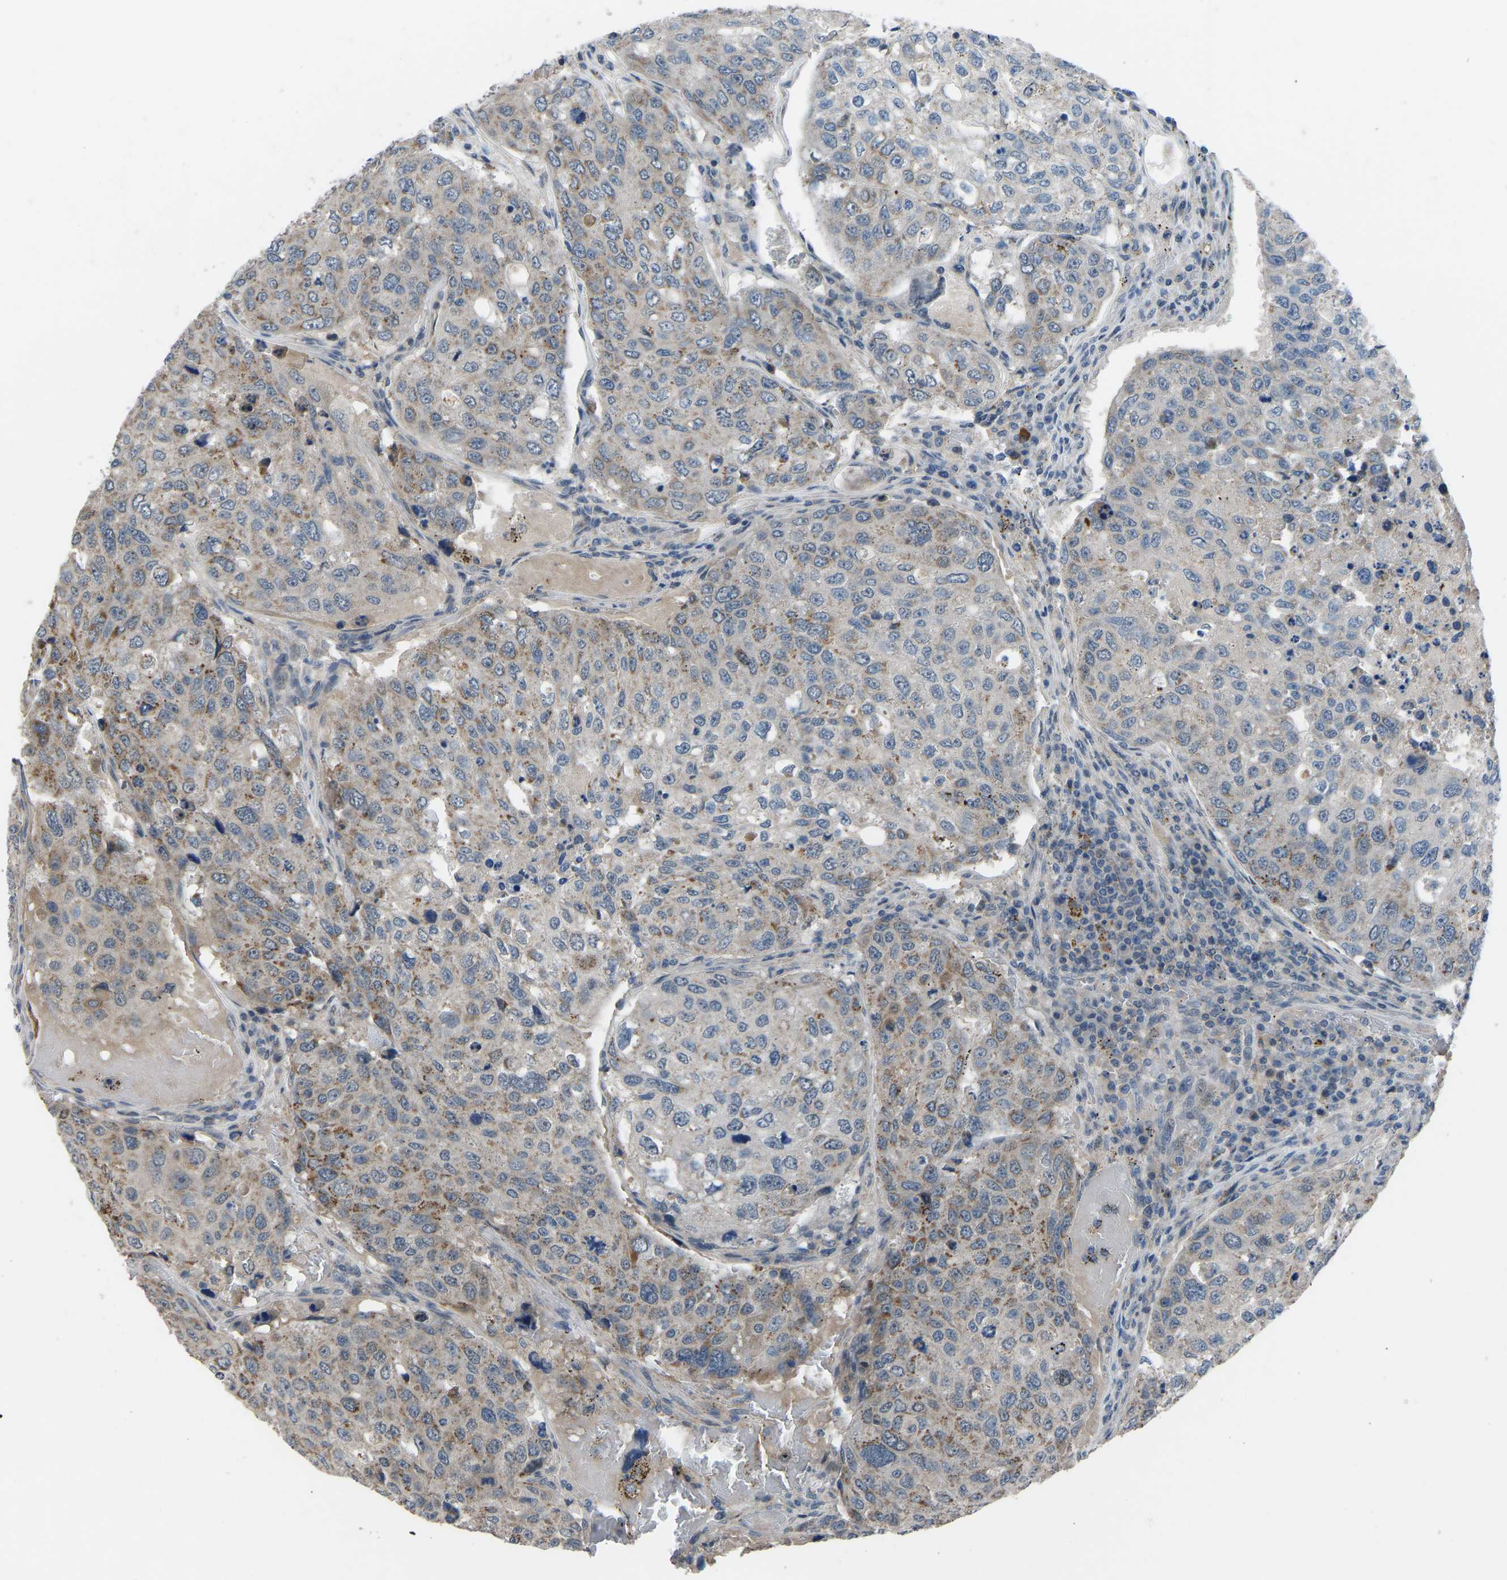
{"staining": {"intensity": "moderate", "quantity": "25%-75%", "location": "cytoplasmic/membranous"}, "tissue": "urothelial cancer", "cell_type": "Tumor cells", "image_type": "cancer", "snomed": [{"axis": "morphology", "description": "Urothelial carcinoma, High grade"}, {"axis": "topography", "description": "Lymph node"}, {"axis": "topography", "description": "Urinary bladder"}], "caption": "Protein analysis of urothelial carcinoma (high-grade) tissue reveals moderate cytoplasmic/membranous positivity in approximately 25%-75% of tumor cells.", "gene": "CDK2AP1", "patient": {"sex": "male", "age": 51}}